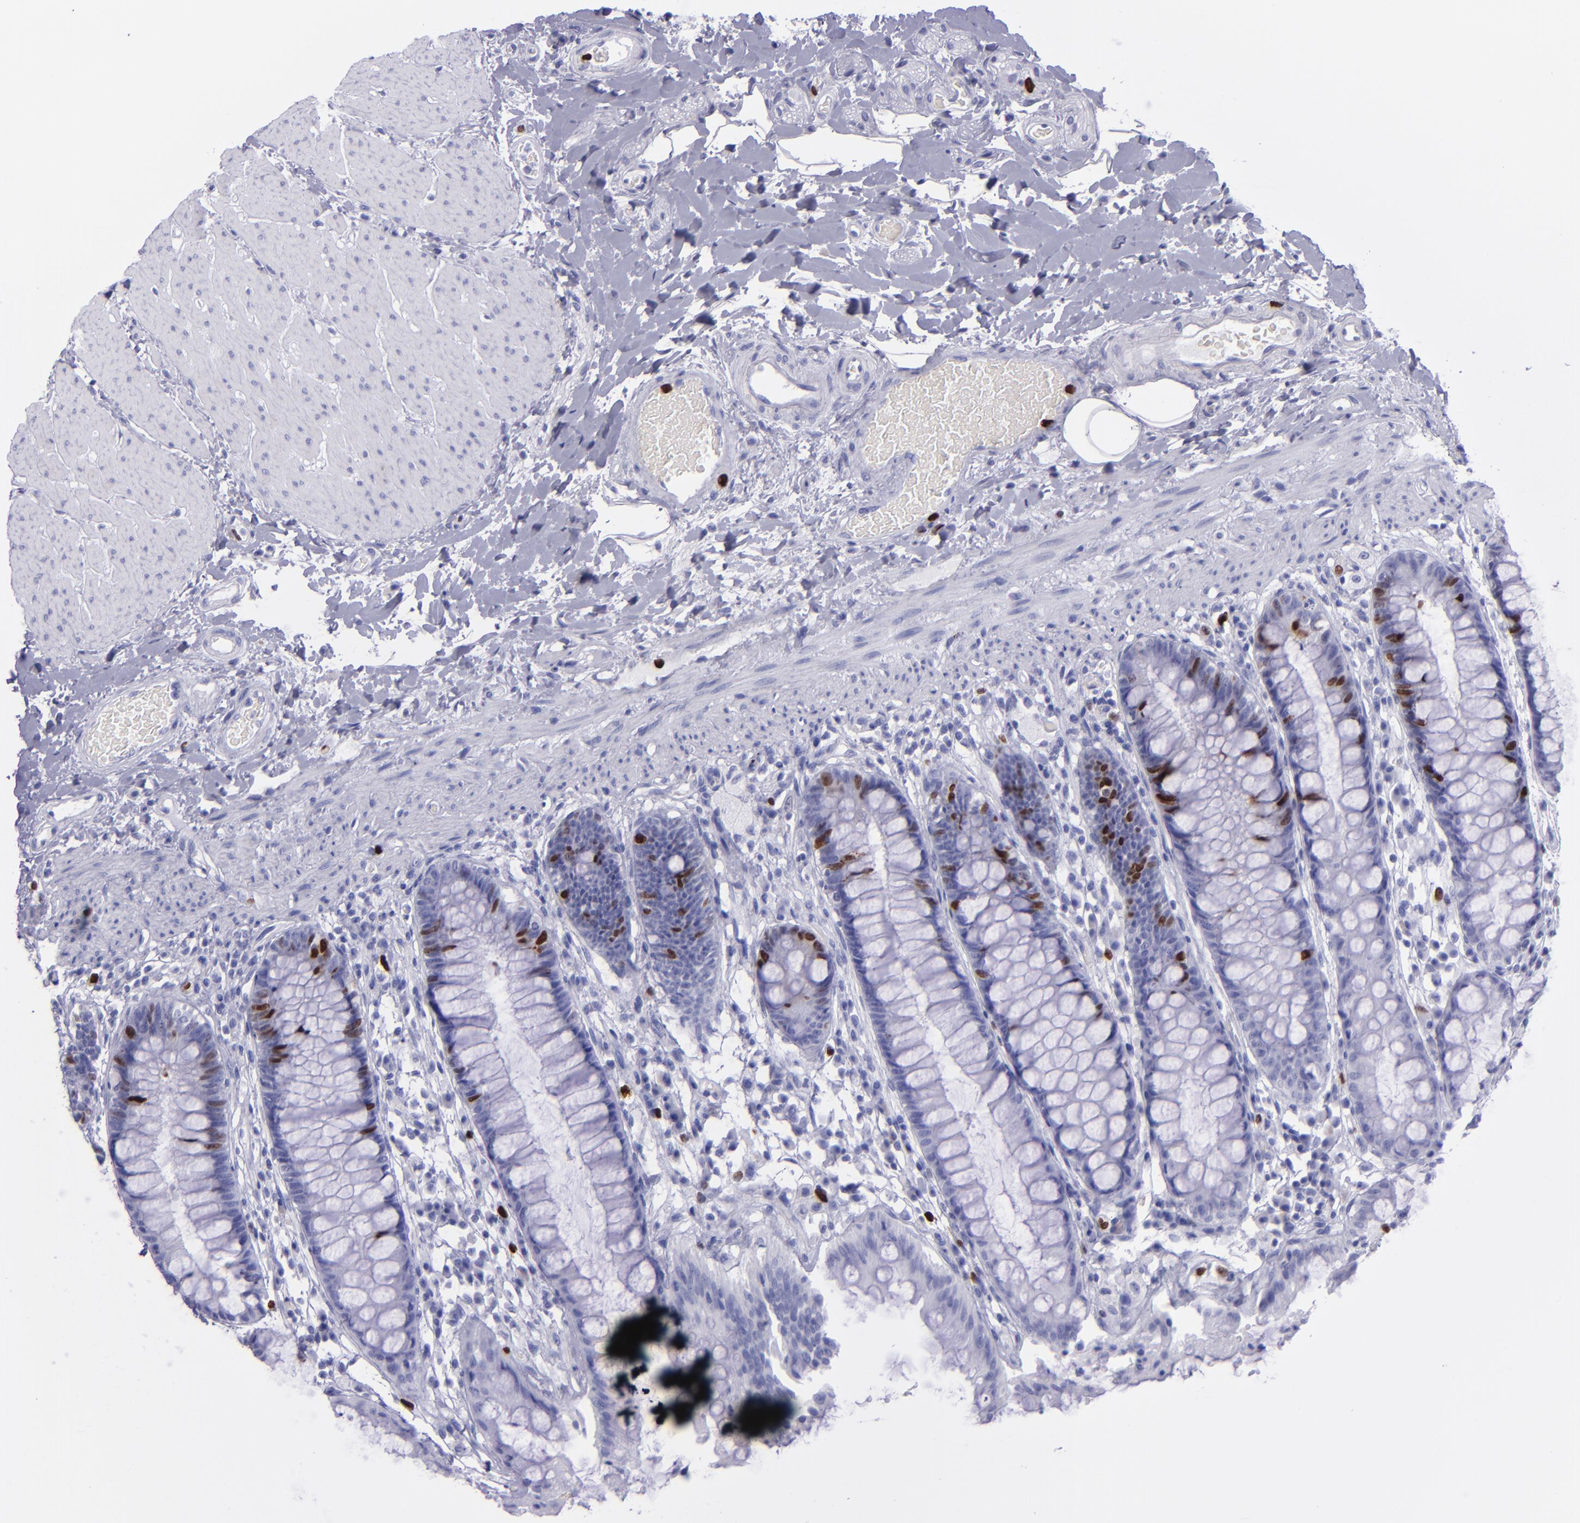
{"staining": {"intensity": "strong", "quantity": "<25%", "location": "nuclear"}, "tissue": "rectum", "cell_type": "Glandular cells", "image_type": "normal", "snomed": [{"axis": "morphology", "description": "Normal tissue, NOS"}, {"axis": "topography", "description": "Rectum"}], "caption": "A photomicrograph of rectum stained for a protein exhibits strong nuclear brown staining in glandular cells.", "gene": "TOP2A", "patient": {"sex": "female", "age": 46}}